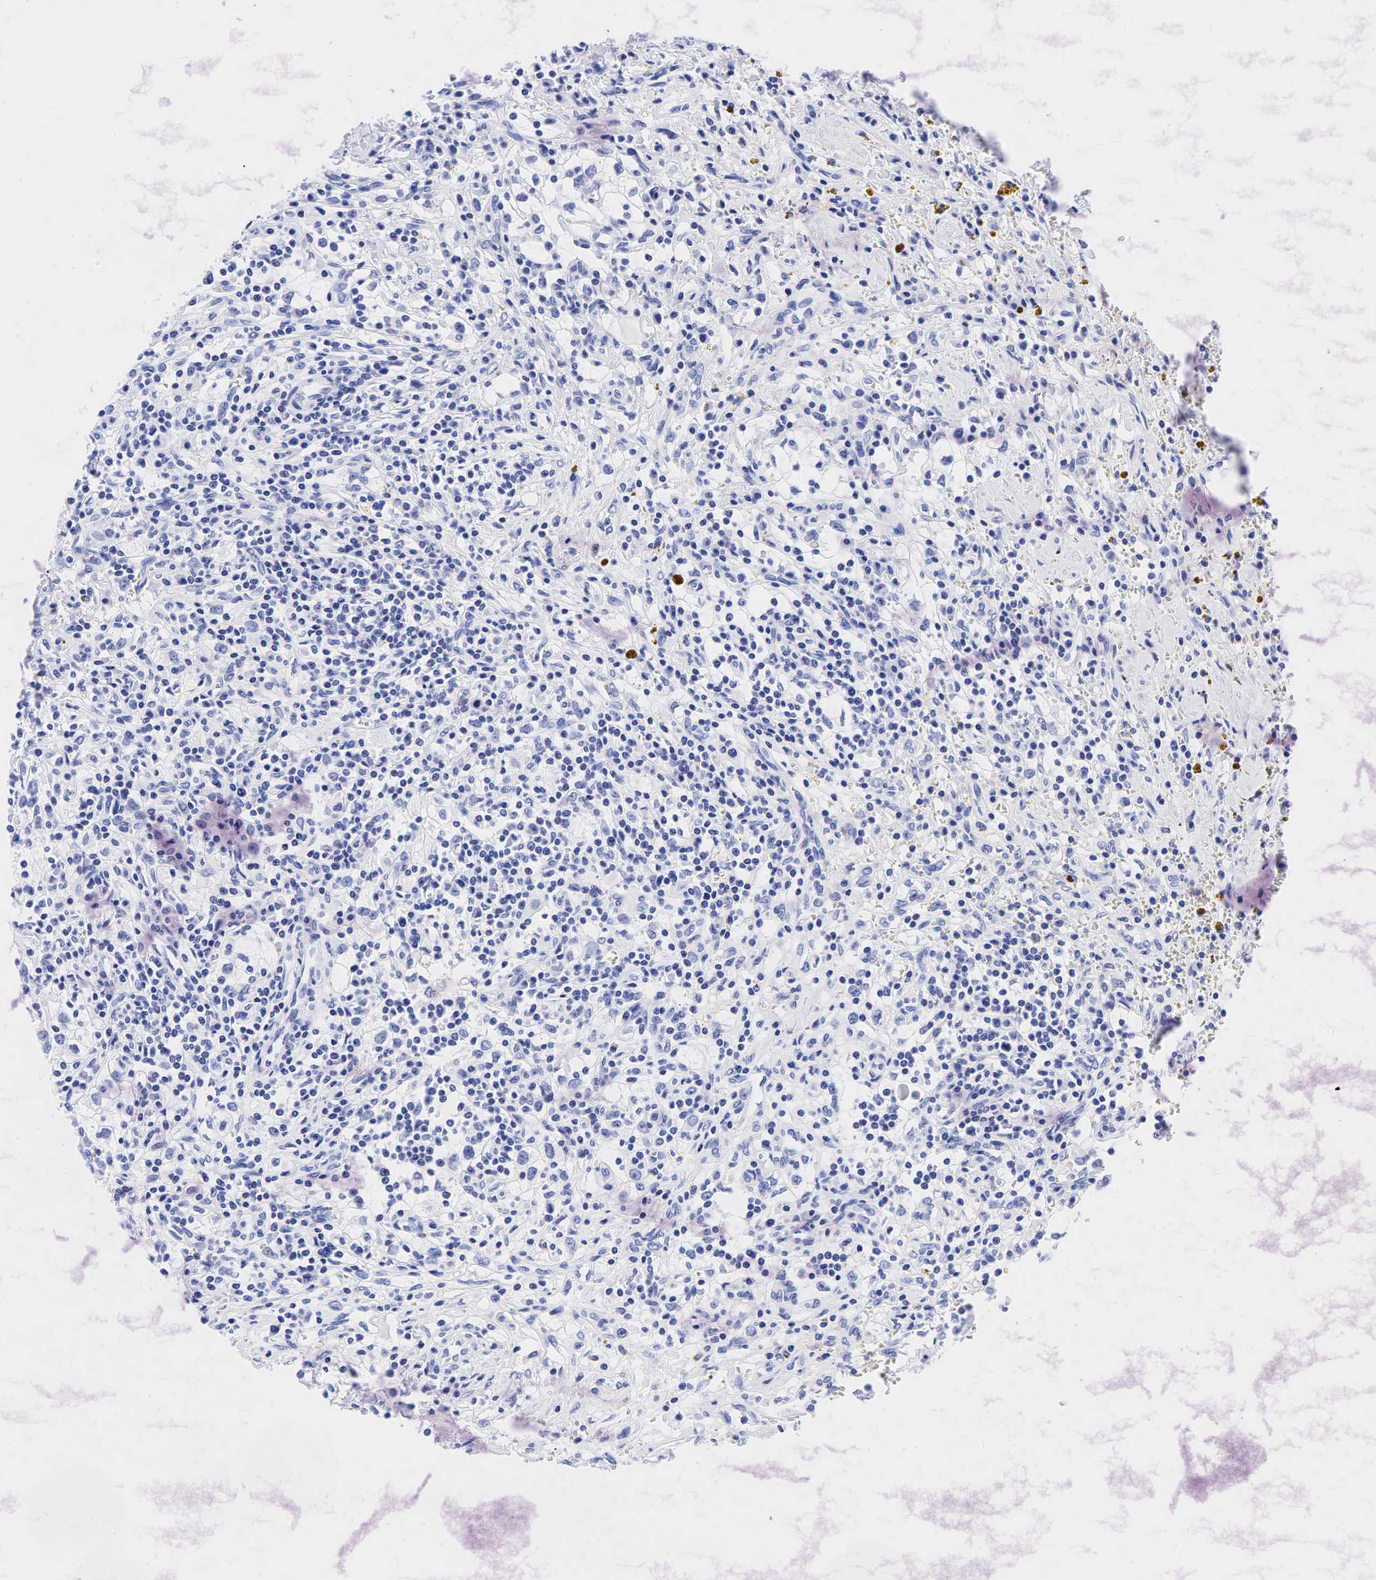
{"staining": {"intensity": "negative", "quantity": "none", "location": "none"}, "tissue": "renal cancer", "cell_type": "Tumor cells", "image_type": "cancer", "snomed": [{"axis": "morphology", "description": "Adenocarcinoma, NOS"}, {"axis": "topography", "description": "Kidney"}], "caption": "Immunohistochemical staining of renal cancer (adenocarcinoma) shows no significant positivity in tumor cells.", "gene": "ESR1", "patient": {"sex": "male", "age": 82}}